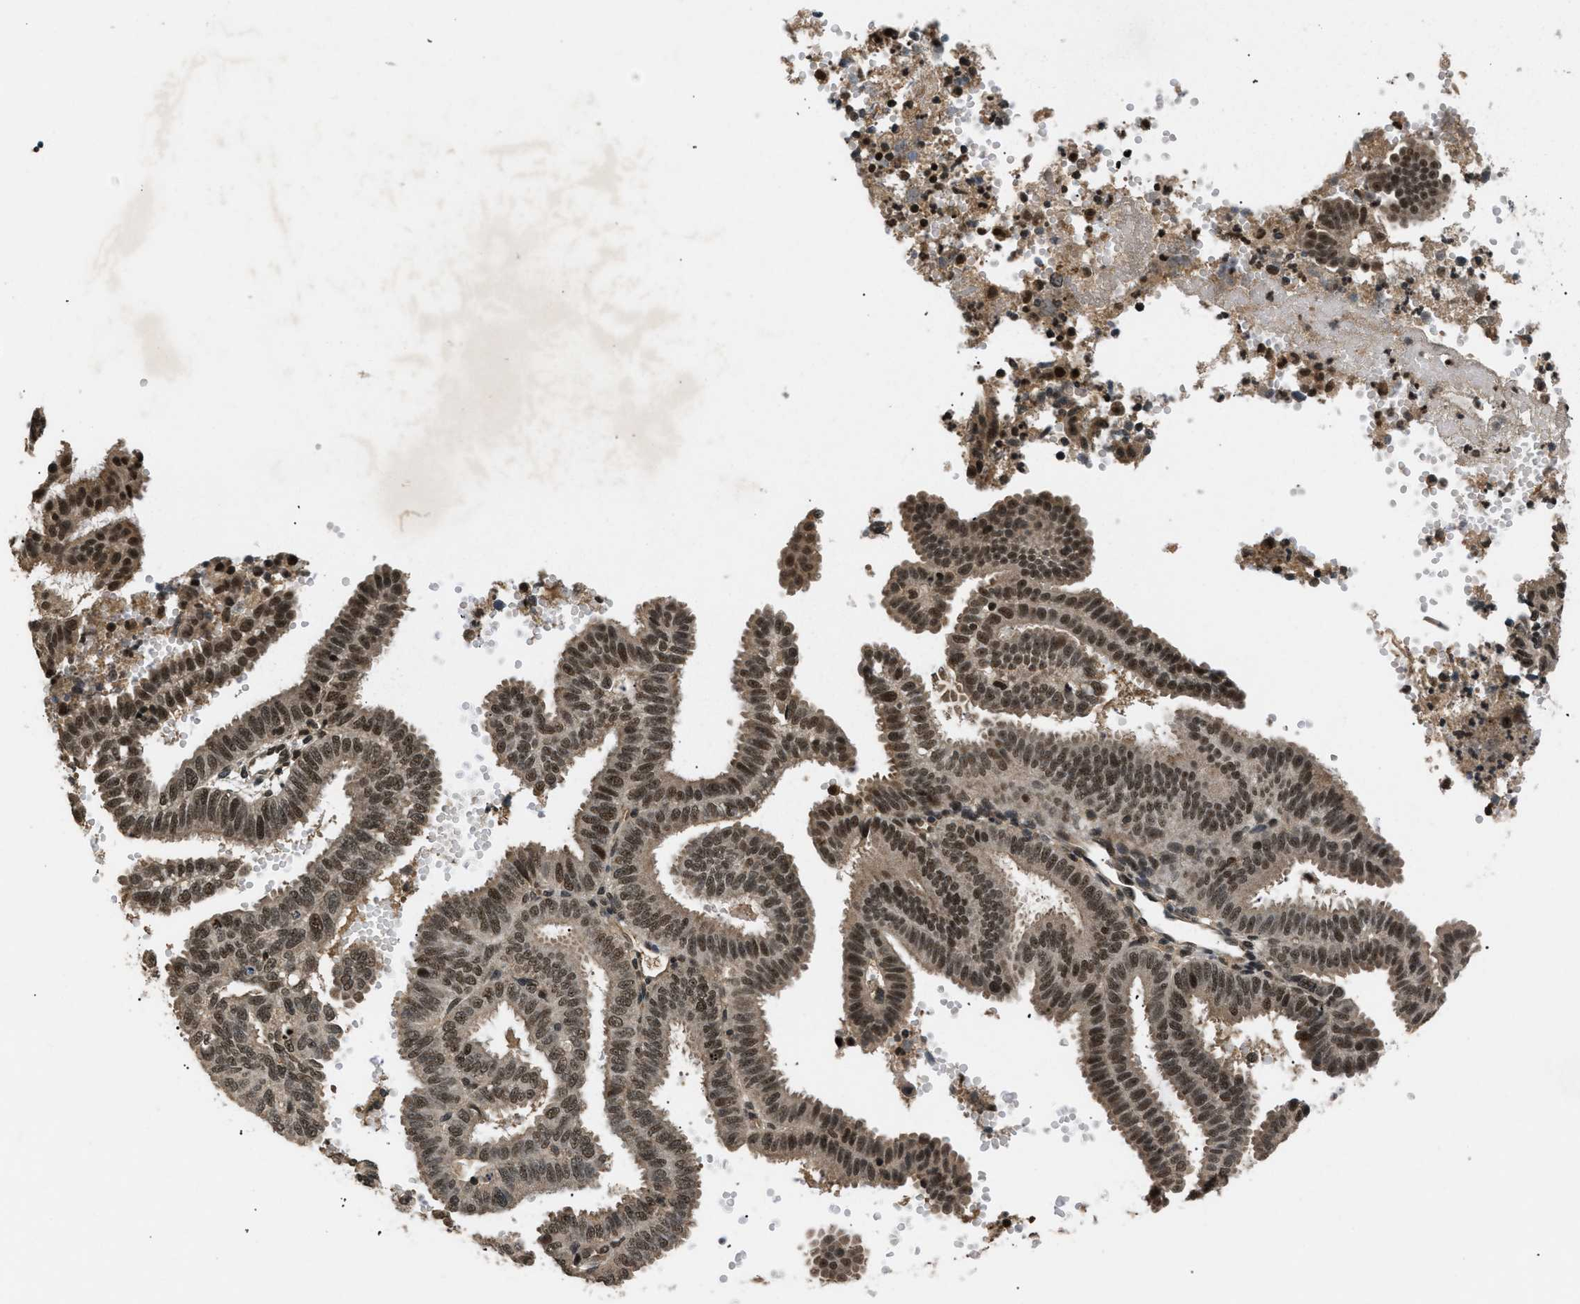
{"staining": {"intensity": "strong", "quantity": ">75%", "location": "nuclear"}, "tissue": "endometrial cancer", "cell_type": "Tumor cells", "image_type": "cancer", "snomed": [{"axis": "morphology", "description": "Adenocarcinoma, NOS"}, {"axis": "topography", "description": "Endometrium"}], "caption": "Endometrial cancer tissue shows strong nuclear expression in about >75% of tumor cells", "gene": "RBM5", "patient": {"sex": "female", "age": 58}}